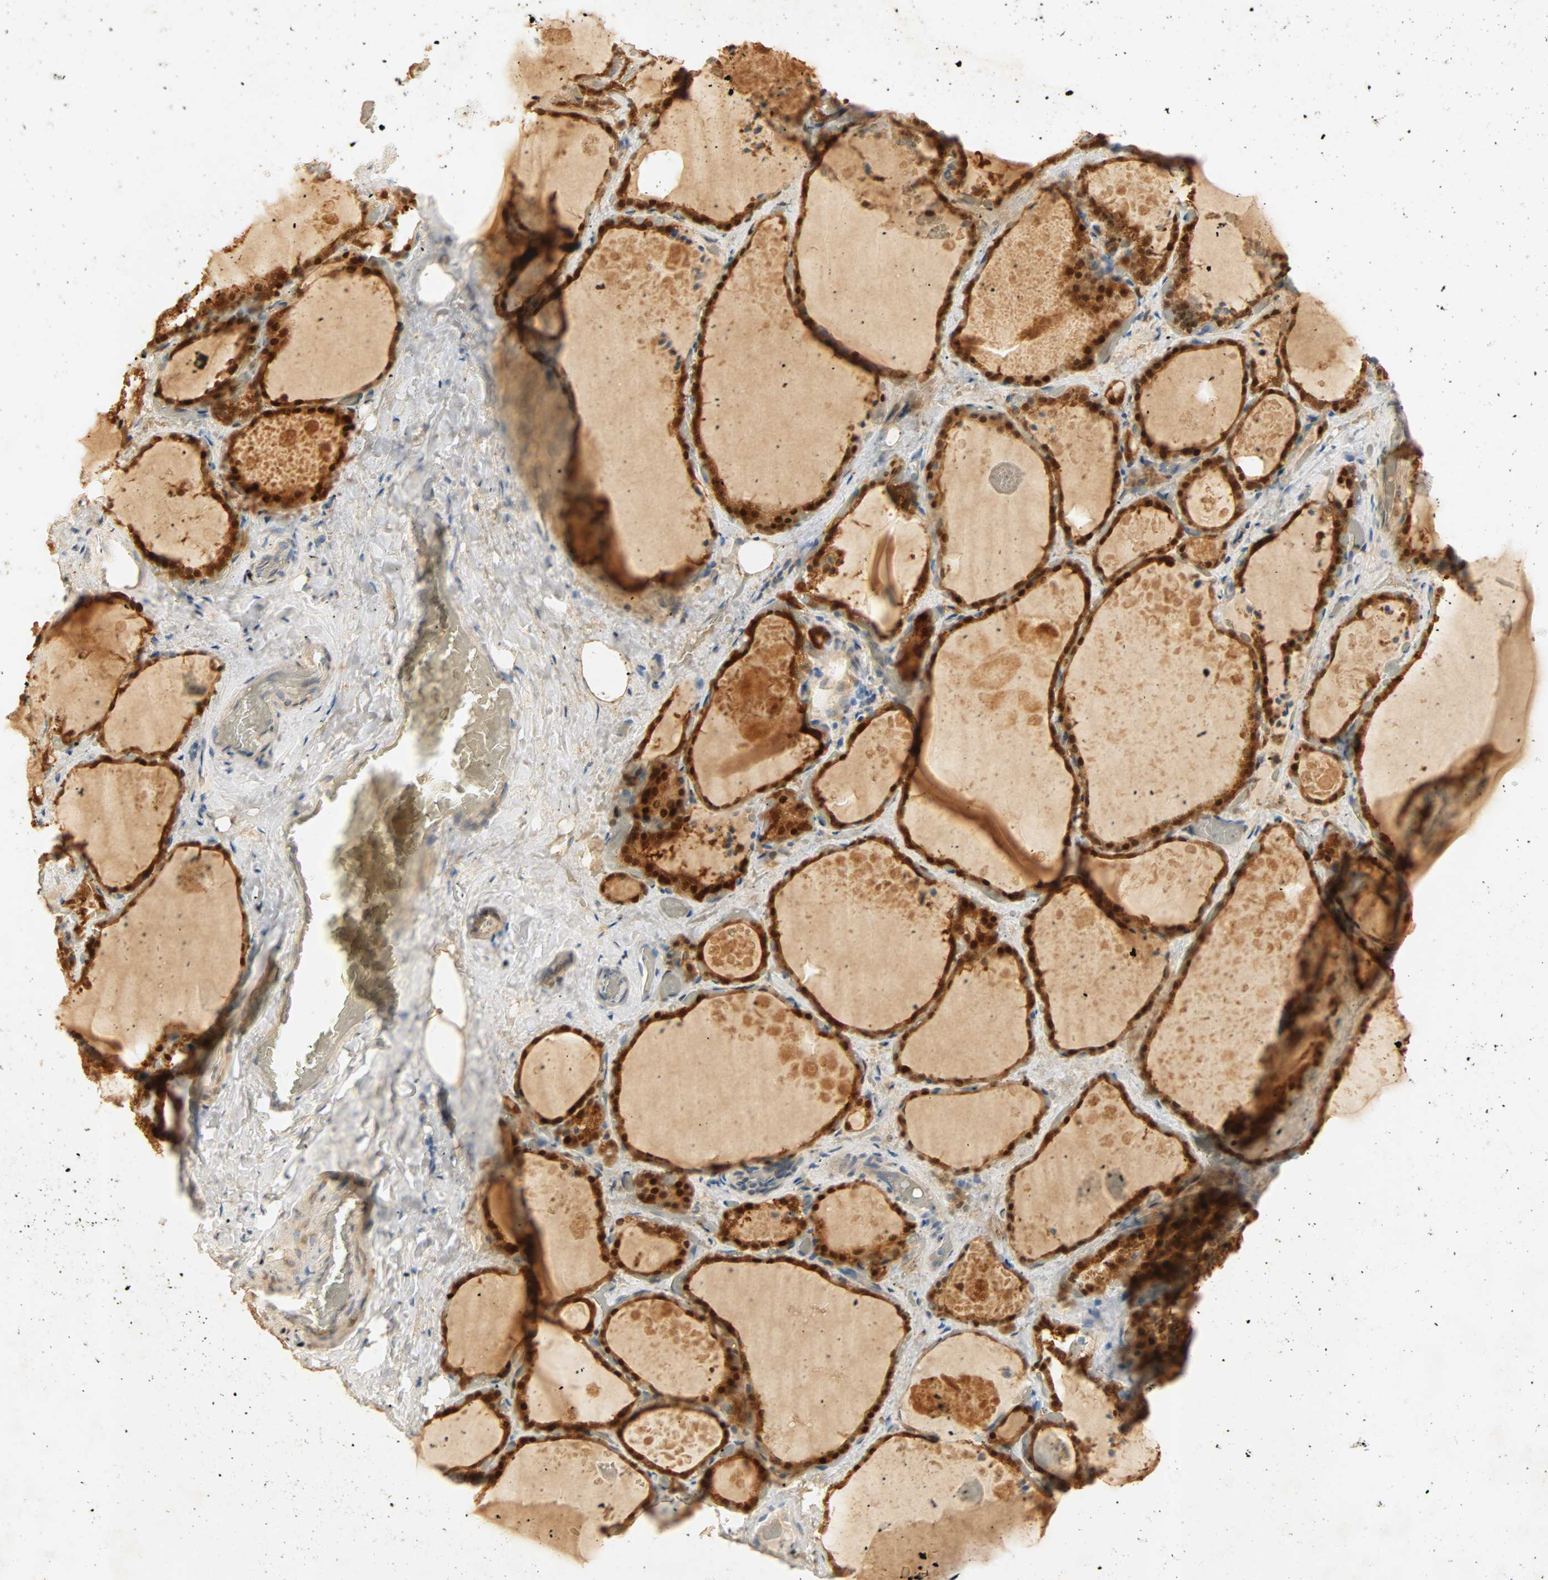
{"staining": {"intensity": "strong", "quantity": ">75%", "location": "cytoplasmic/membranous,nuclear"}, "tissue": "thyroid gland", "cell_type": "Glandular cells", "image_type": "normal", "snomed": [{"axis": "morphology", "description": "Normal tissue, NOS"}, {"axis": "topography", "description": "Thyroid gland"}], "caption": "This photomicrograph shows immunohistochemistry staining of benign human thyroid gland, with high strong cytoplasmic/membranous,nuclear positivity in about >75% of glandular cells.", "gene": "SELENBP1", "patient": {"sex": "male", "age": 61}}